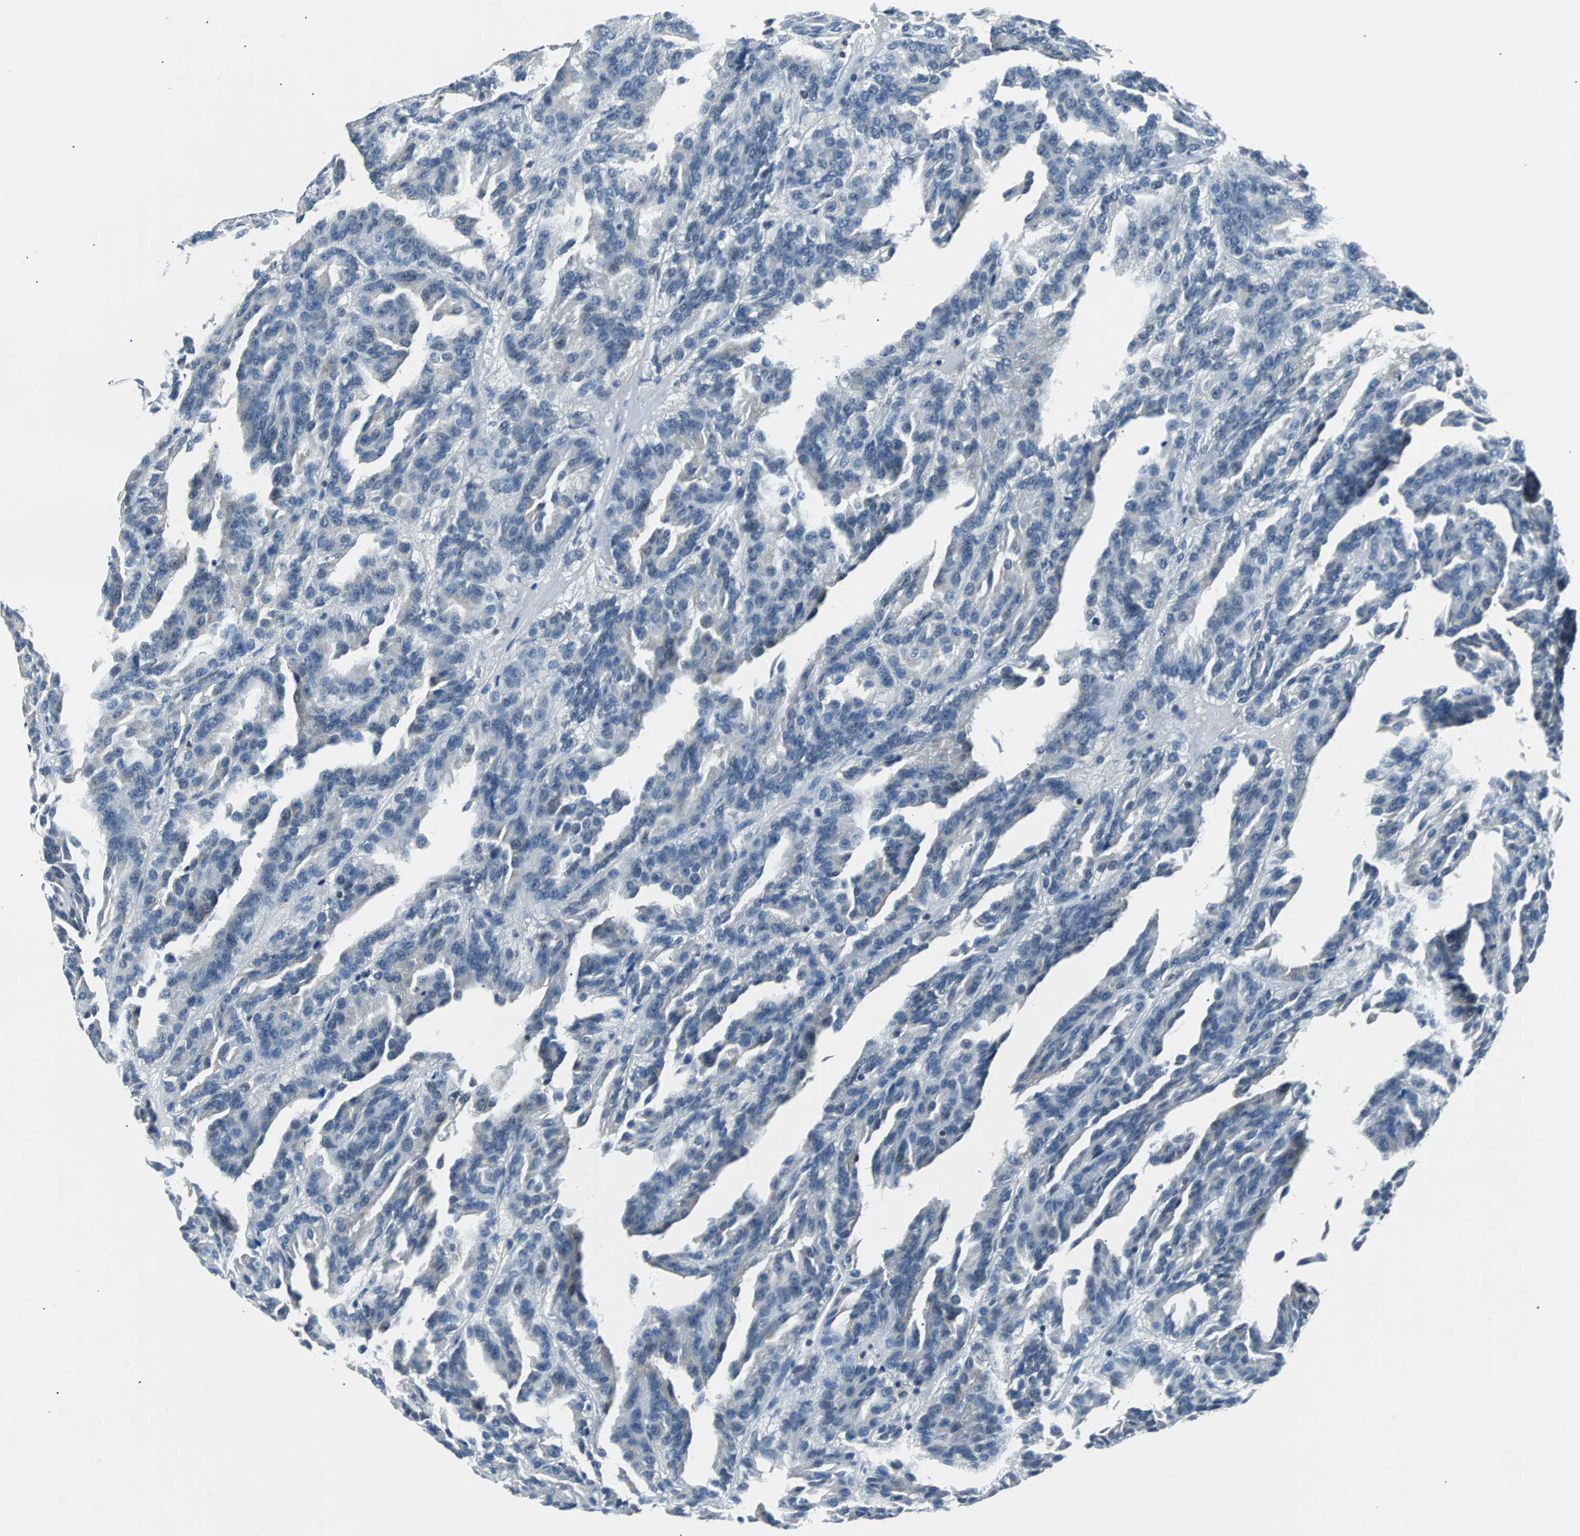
{"staining": {"intensity": "negative", "quantity": "none", "location": "none"}, "tissue": "renal cancer", "cell_type": "Tumor cells", "image_type": "cancer", "snomed": [{"axis": "morphology", "description": "Adenocarcinoma, NOS"}, {"axis": "topography", "description": "Kidney"}], "caption": "An image of adenocarcinoma (renal) stained for a protein demonstrates no brown staining in tumor cells.", "gene": "USP28", "patient": {"sex": "male", "age": 46}}